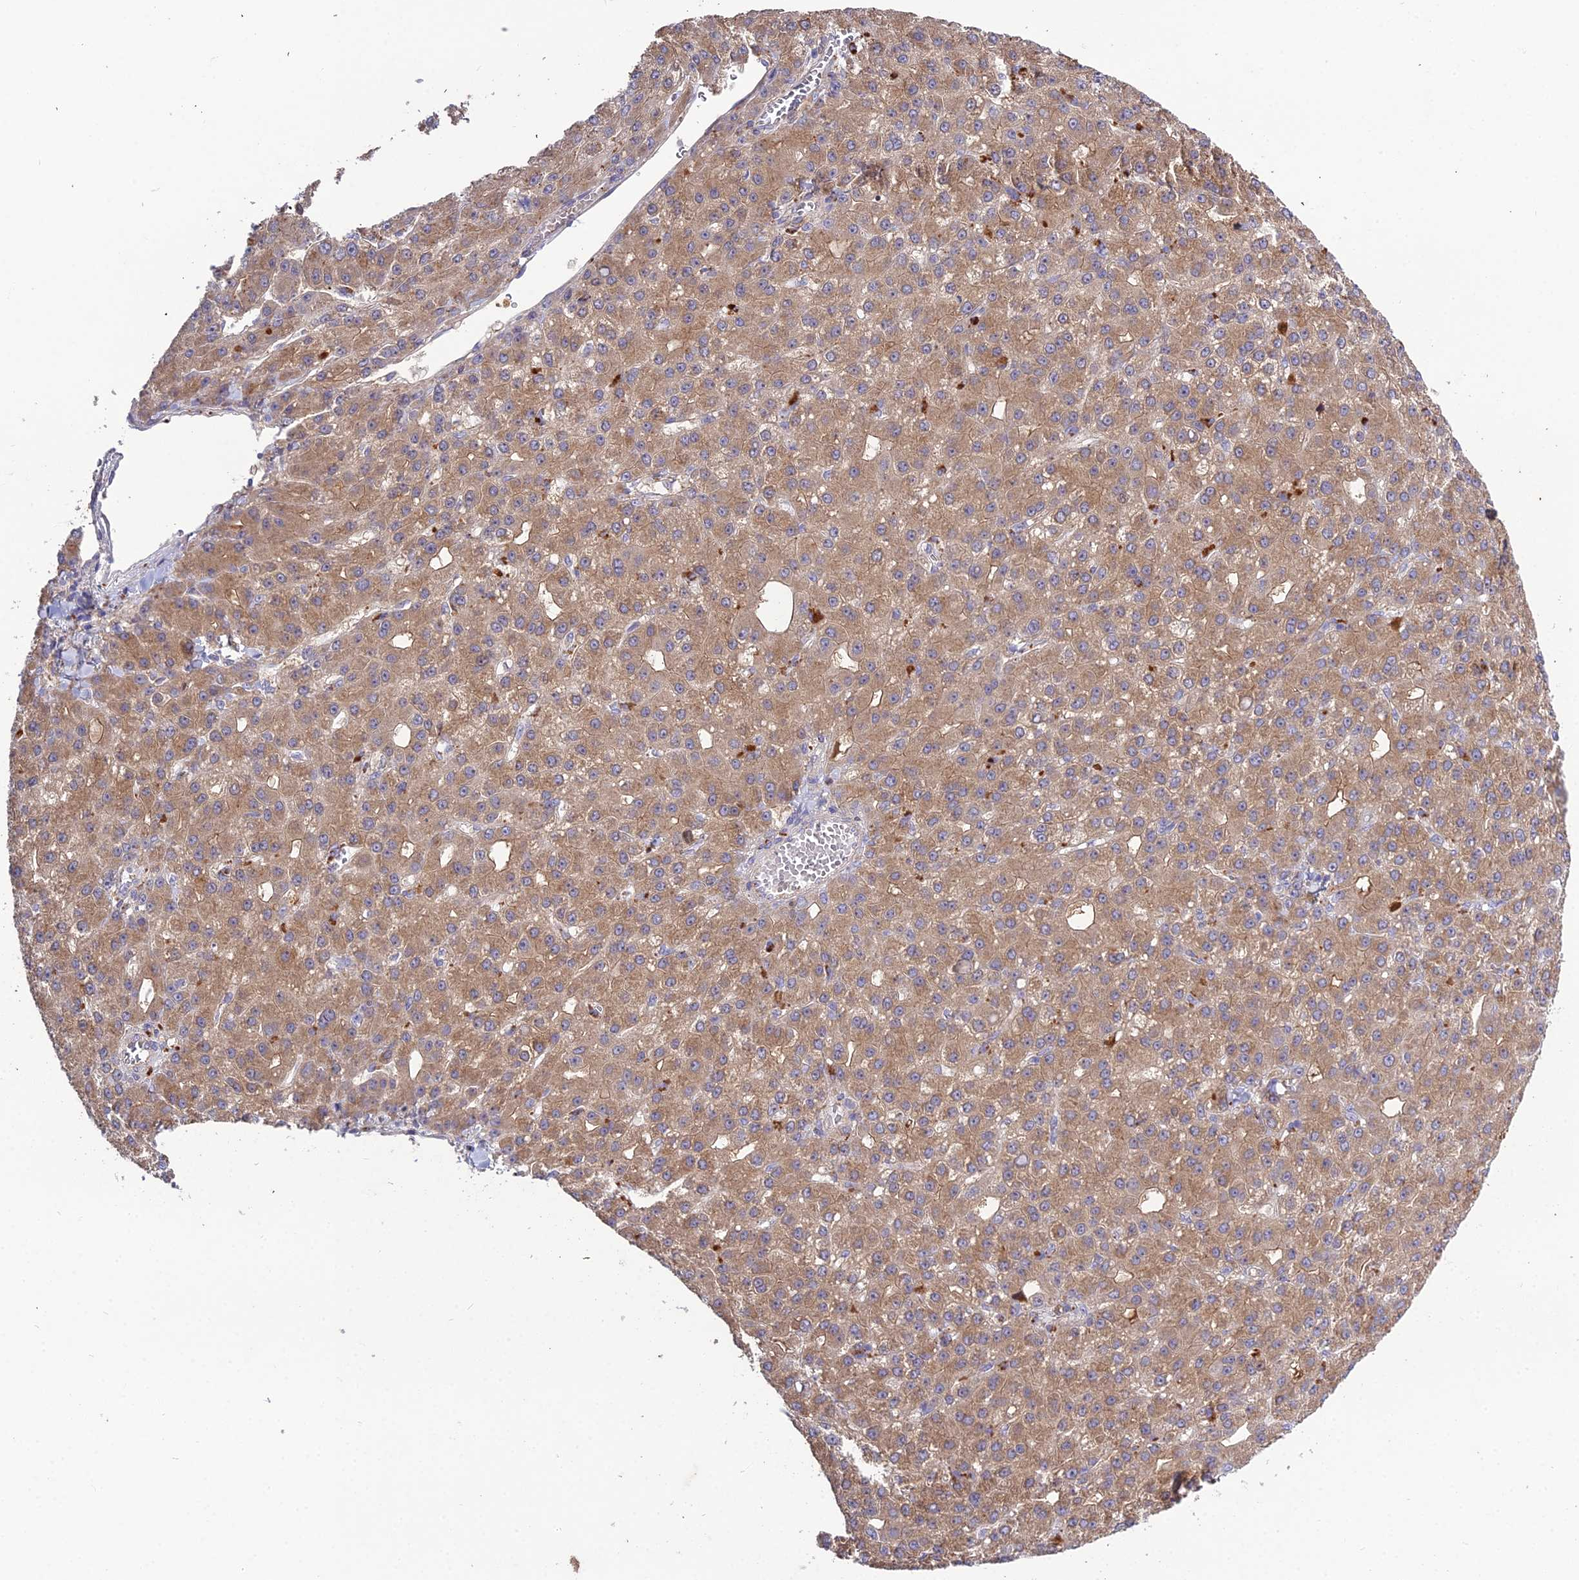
{"staining": {"intensity": "moderate", "quantity": ">75%", "location": "cytoplasmic/membranous"}, "tissue": "liver cancer", "cell_type": "Tumor cells", "image_type": "cancer", "snomed": [{"axis": "morphology", "description": "Carcinoma, Hepatocellular, NOS"}, {"axis": "topography", "description": "Liver"}], "caption": "The immunohistochemical stain labels moderate cytoplasmic/membranous staining in tumor cells of hepatocellular carcinoma (liver) tissue.", "gene": "EID2", "patient": {"sex": "male", "age": 67}}